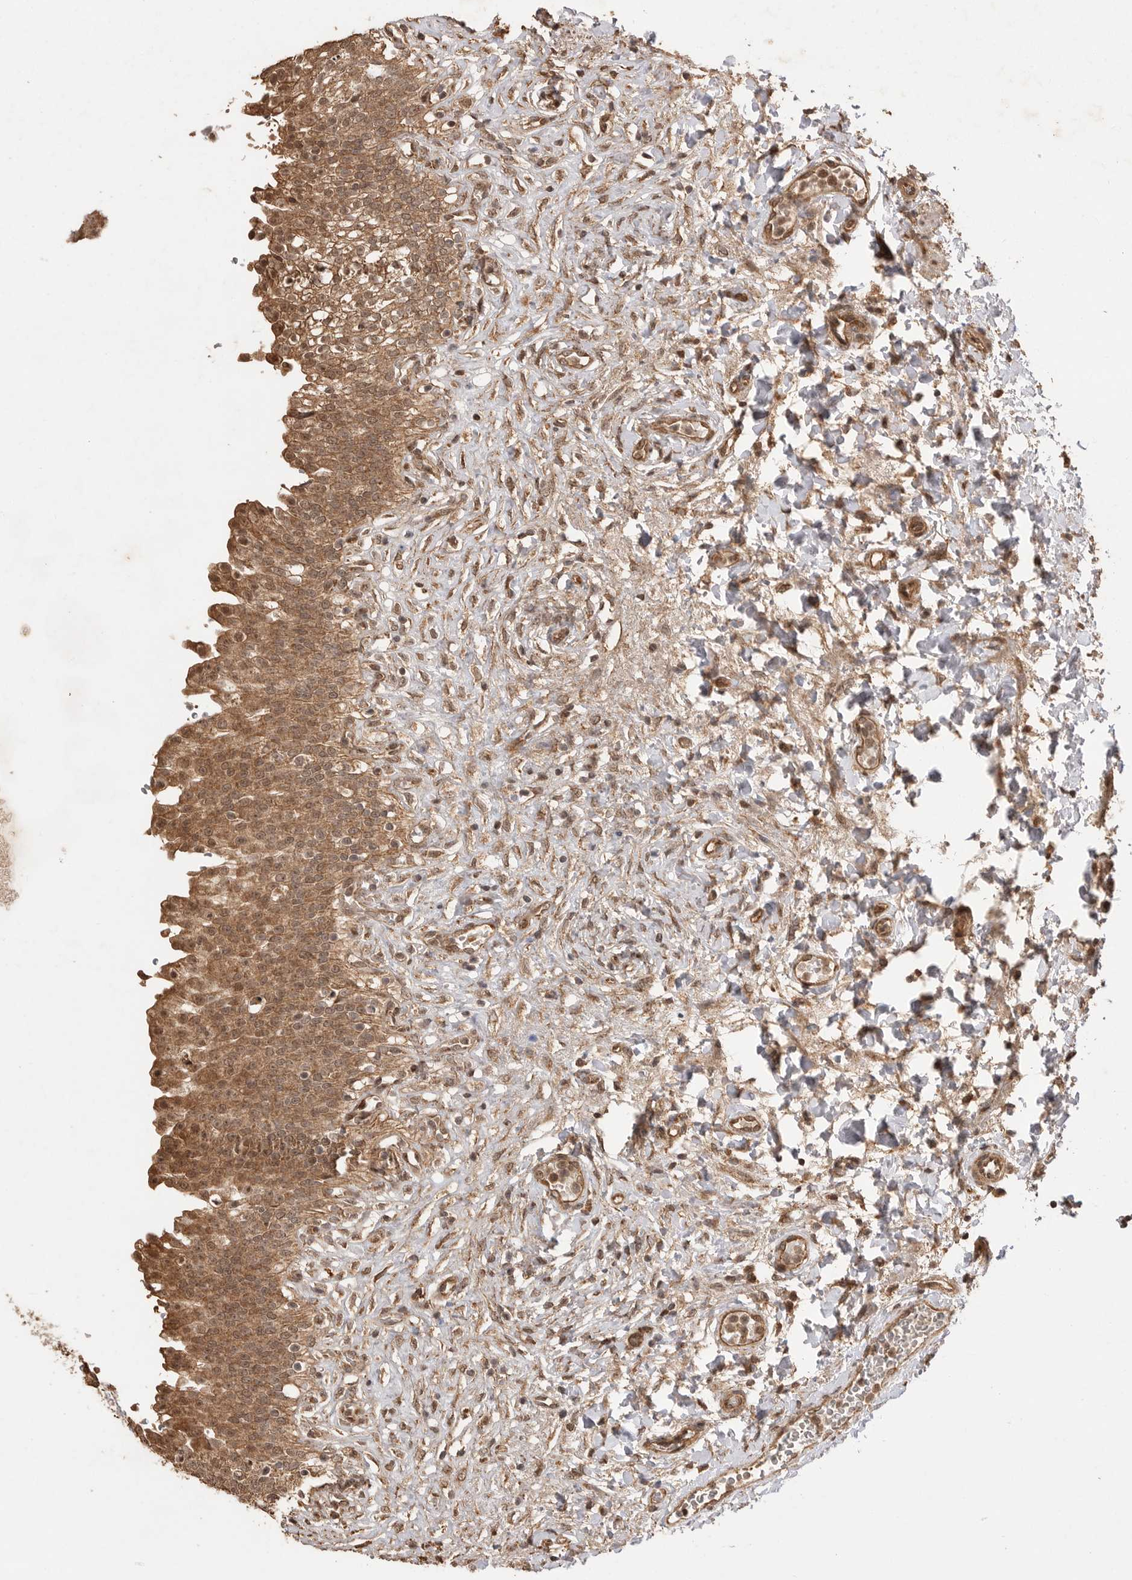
{"staining": {"intensity": "strong", "quantity": ">75%", "location": "cytoplasmic/membranous,nuclear"}, "tissue": "urinary bladder", "cell_type": "Urothelial cells", "image_type": "normal", "snomed": [{"axis": "morphology", "description": "Urothelial carcinoma, High grade"}, {"axis": "topography", "description": "Urinary bladder"}], "caption": "IHC (DAB (3,3'-diaminobenzidine)) staining of benign urinary bladder shows strong cytoplasmic/membranous,nuclear protein expression in approximately >75% of urothelial cells.", "gene": "BOC", "patient": {"sex": "male", "age": 46}}